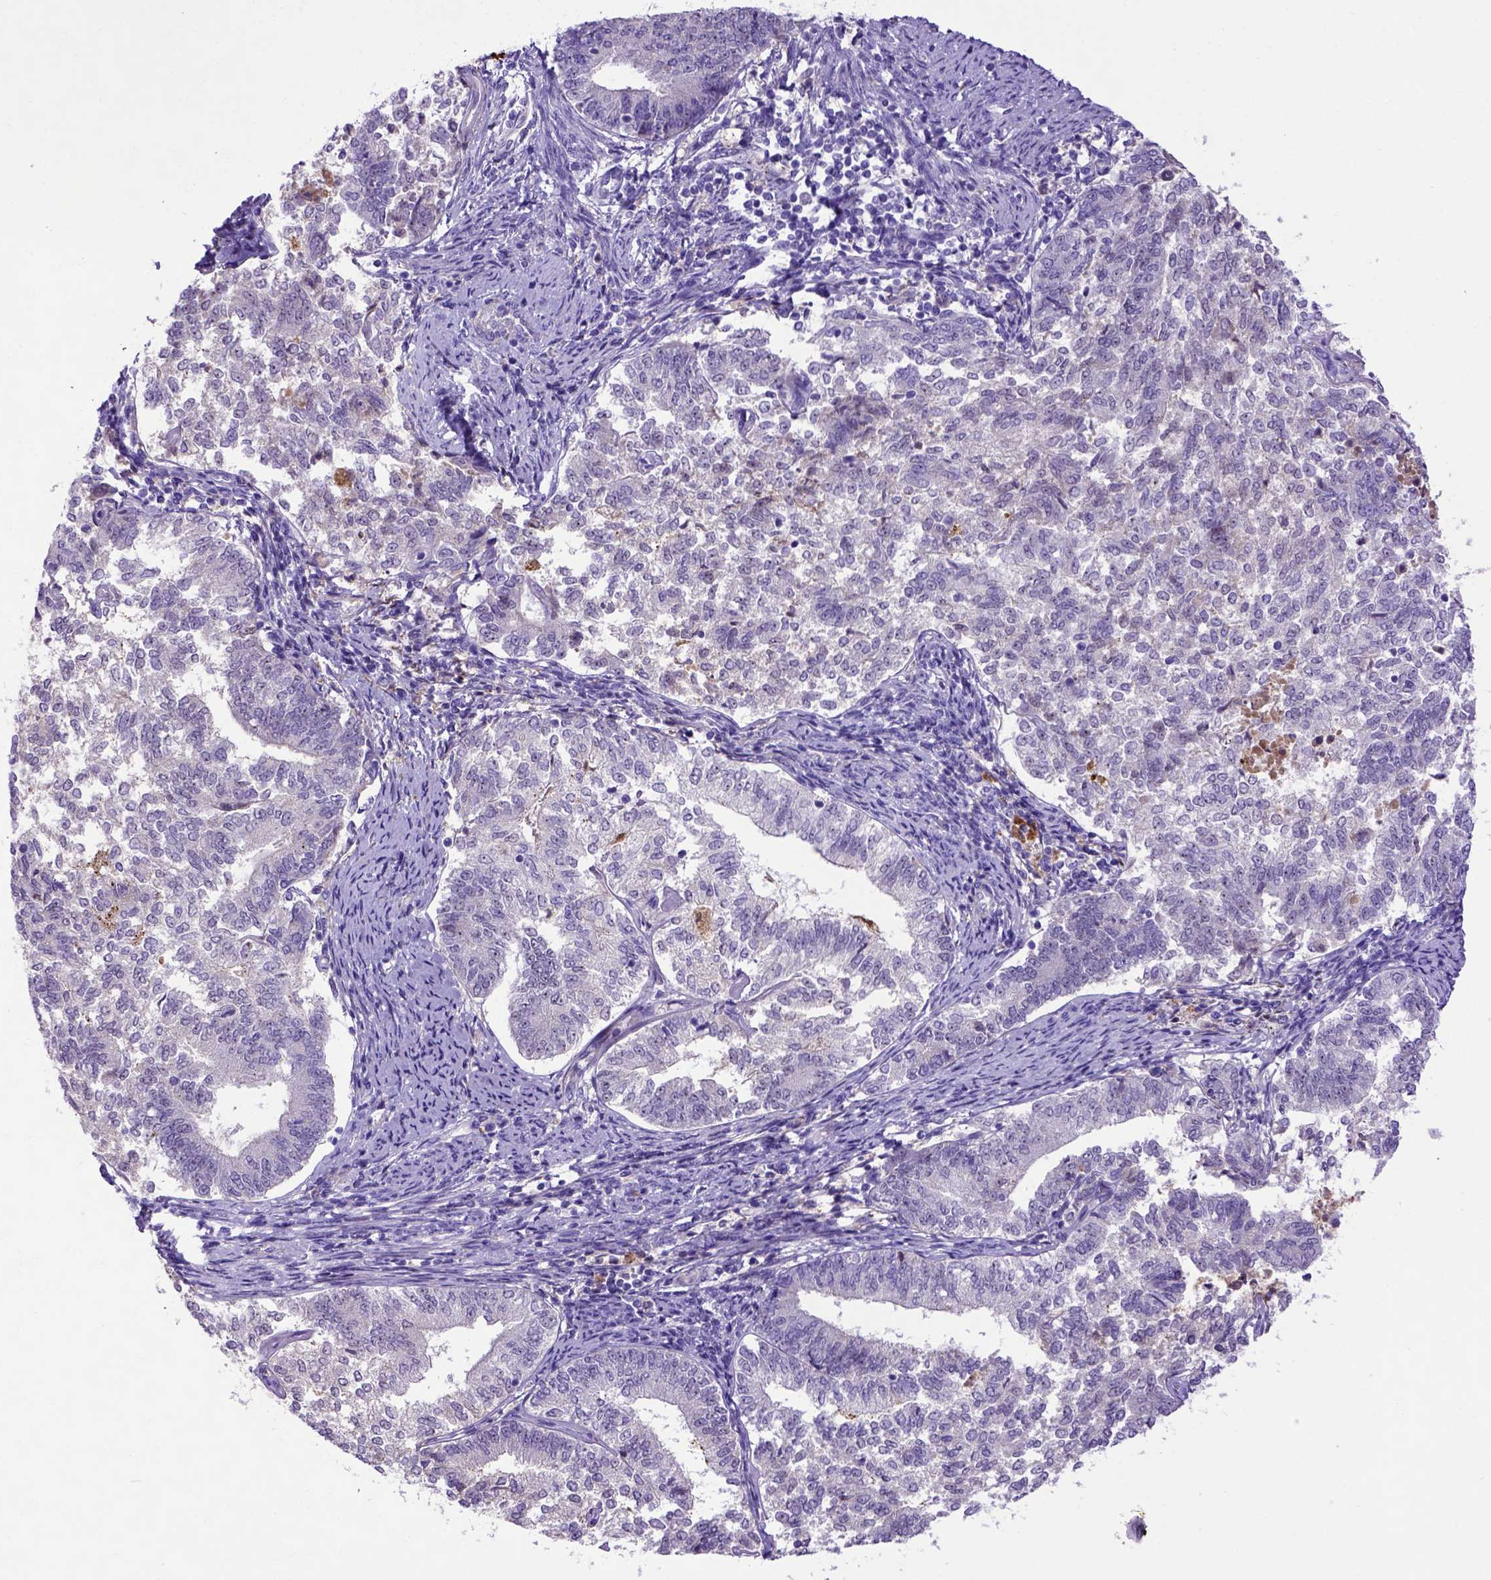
{"staining": {"intensity": "negative", "quantity": "none", "location": "none"}, "tissue": "endometrial cancer", "cell_type": "Tumor cells", "image_type": "cancer", "snomed": [{"axis": "morphology", "description": "Adenocarcinoma, NOS"}, {"axis": "topography", "description": "Endometrium"}], "caption": "This histopathology image is of endometrial adenocarcinoma stained with immunohistochemistry (IHC) to label a protein in brown with the nuclei are counter-stained blue. There is no positivity in tumor cells.", "gene": "ADAM12", "patient": {"sex": "female", "age": 65}}